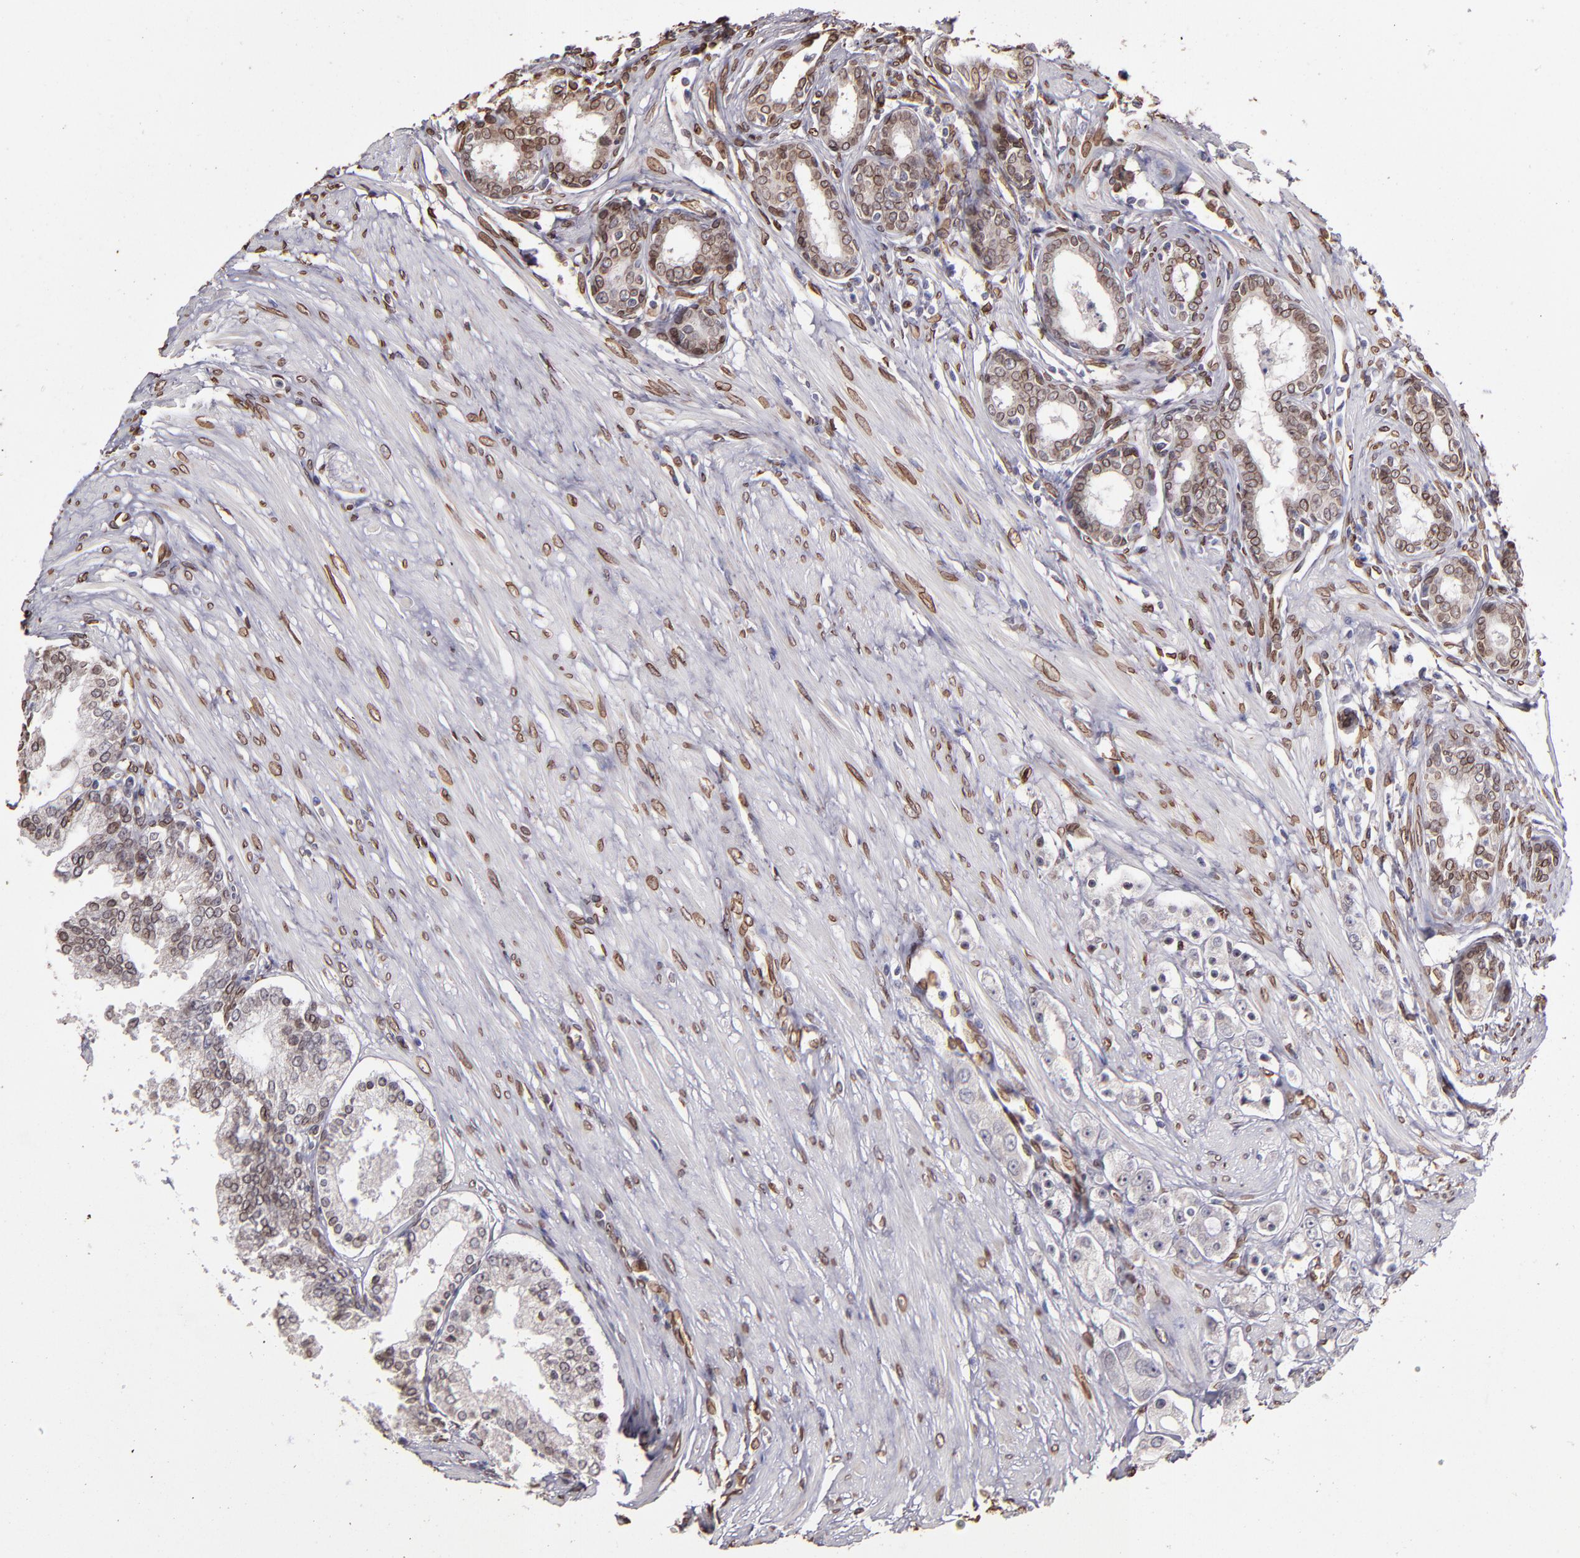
{"staining": {"intensity": "weak", "quantity": "25%-75%", "location": "cytoplasmic/membranous,nuclear"}, "tissue": "prostate cancer", "cell_type": "Tumor cells", "image_type": "cancer", "snomed": [{"axis": "morphology", "description": "Adenocarcinoma, Medium grade"}, {"axis": "topography", "description": "Prostate"}], "caption": "Human prostate adenocarcinoma (medium-grade) stained for a protein (brown) displays weak cytoplasmic/membranous and nuclear positive expression in about 25%-75% of tumor cells.", "gene": "PUM3", "patient": {"sex": "male", "age": 72}}